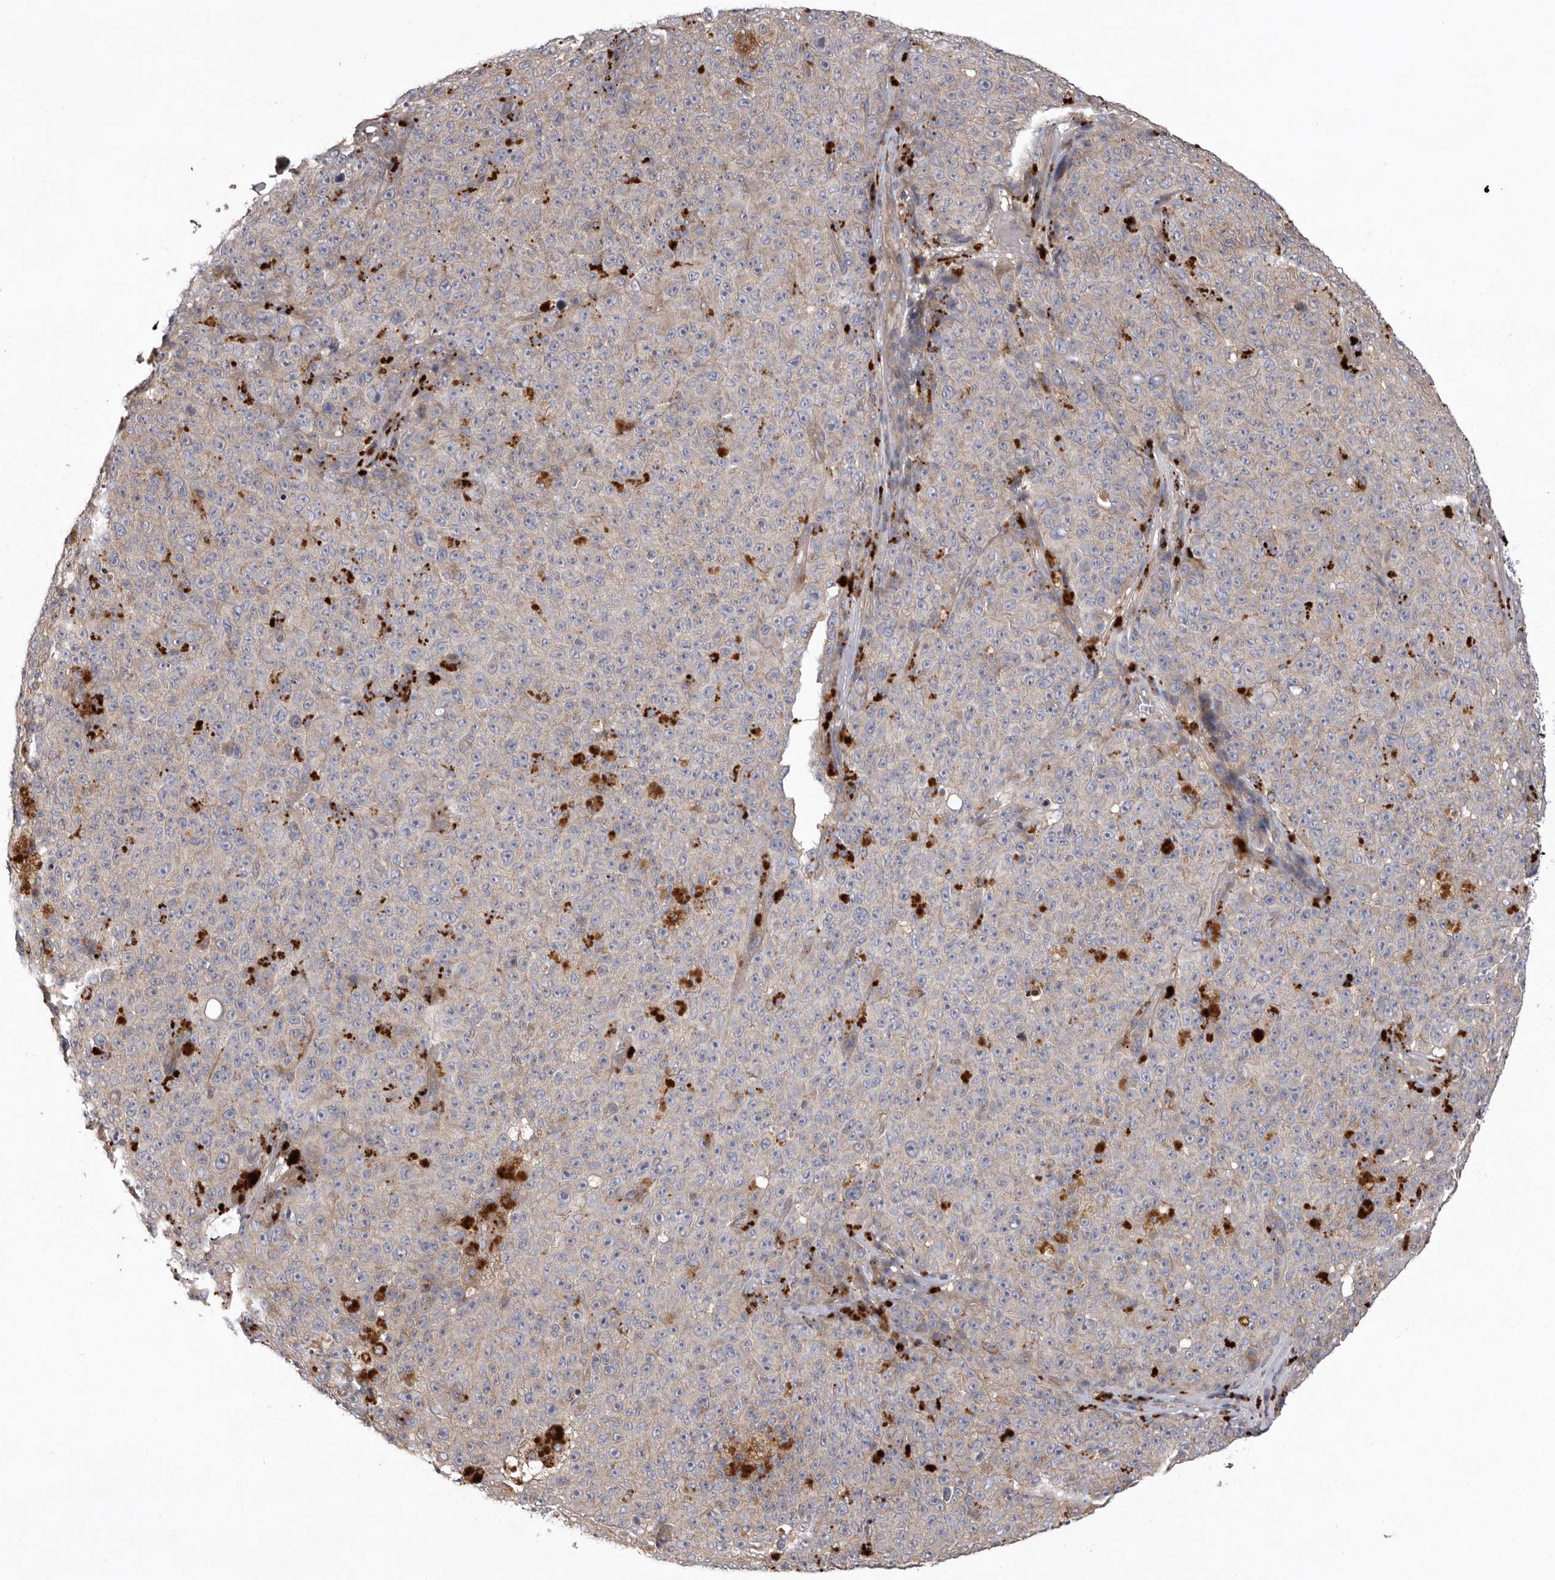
{"staining": {"intensity": "negative", "quantity": "none", "location": "none"}, "tissue": "melanoma", "cell_type": "Tumor cells", "image_type": "cancer", "snomed": [{"axis": "morphology", "description": "Malignant melanoma, NOS"}, {"axis": "topography", "description": "Skin"}], "caption": "Micrograph shows no significant protein expression in tumor cells of melanoma. (DAB immunohistochemistry (IHC), high magnification).", "gene": "WDR47", "patient": {"sex": "female", "age": 82}}